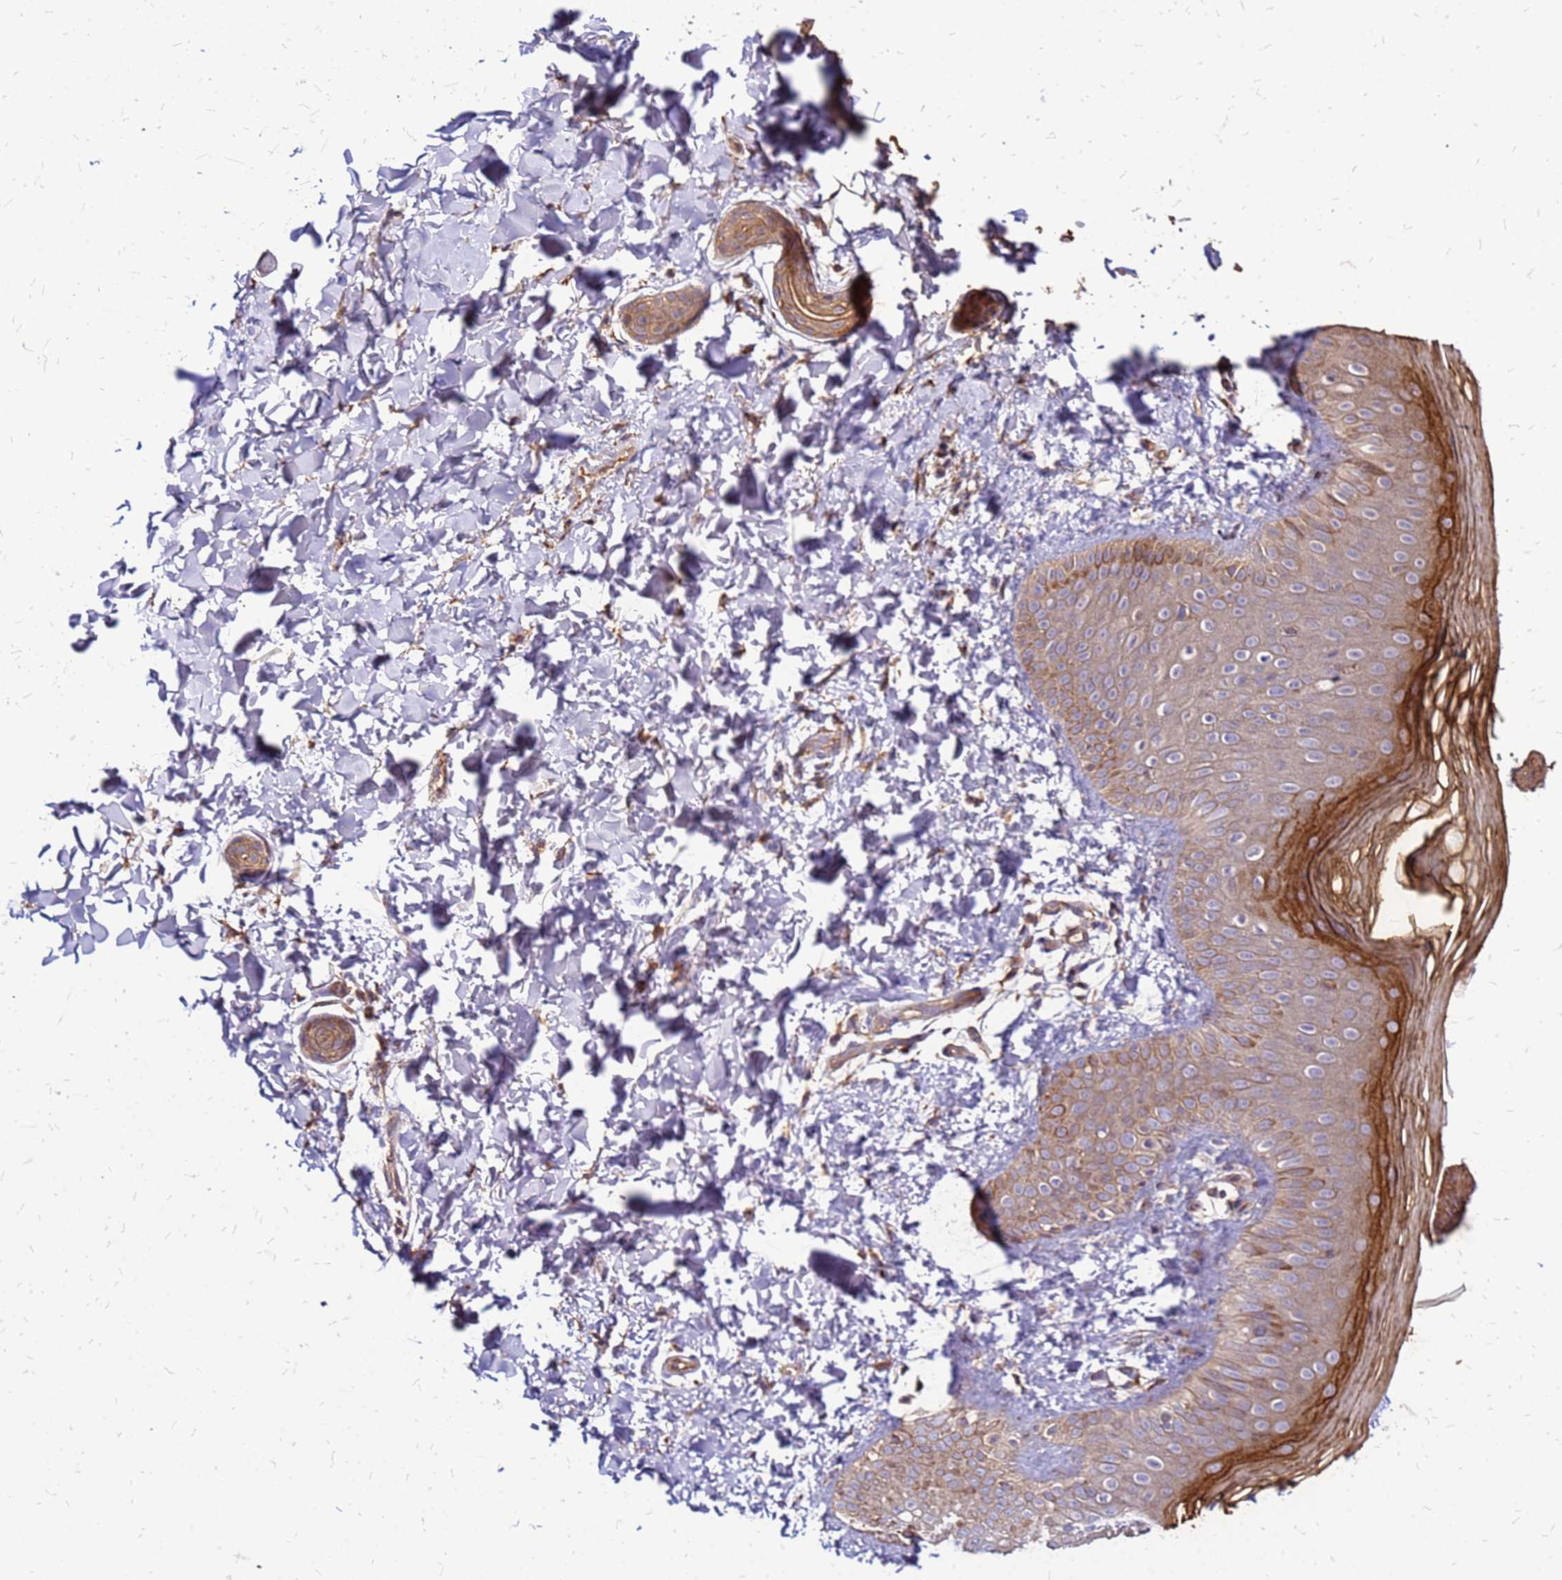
{"staining": {"intensity": "strong", "quantity": "25%-75%", "location": "cytoplasmic/membranous"}, "tissue": "skin", "cell_type": "Epidermal cells", "image_type": "normal", "snomed": [{"axis": "morphology", "description": "Normal tissue, NOS"}, {"axis": "morphology", "description": "Inflammation, NOS"}, {"axis": "topography", "description": "Soft tissue"}, {"axis": "topography", "description": "Anal"}], "caption": "Strong cytoplasmic/membranous protein positivity is appreciated in about 25%-75% of epidermal cells in skin. (brown staining indicates protein expression, while blue staining denotes nuclei).", "gene": "VMO1", "patient": {"sex": "female", "age": 15}}